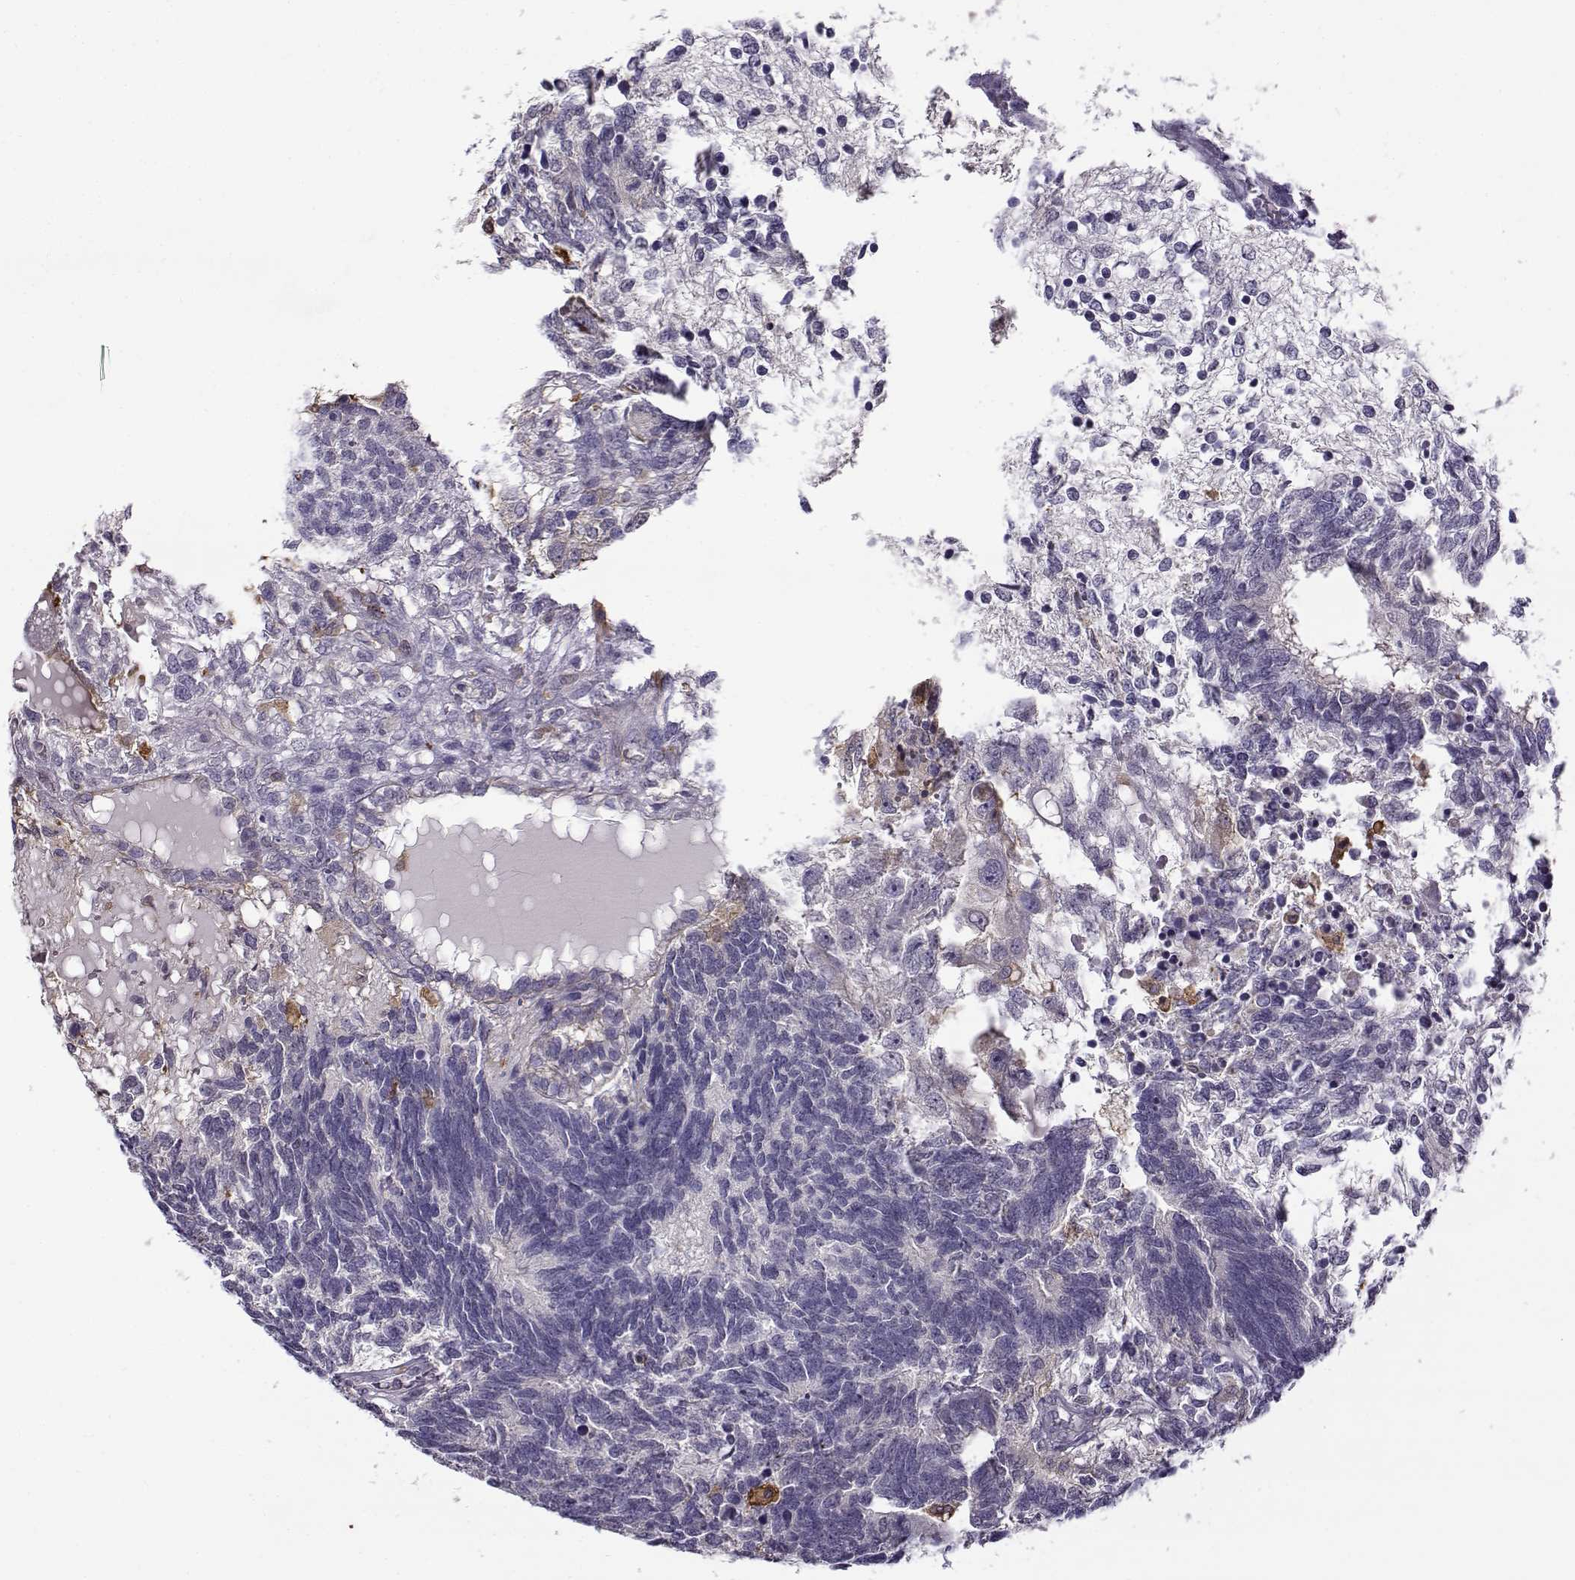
{"staining": {"intensity": "negative", "quantity": "none", "location": "none"}, "tissue": "testis cancer", "cell_type": "Tumor cells", "image_type": "cancer", "snomed": [{"axis": "morphology", "description": "Seminoma, NOS"}, {"axis": "morphology", "description": "Carcinoma, Embryonal, NOS"}, {"axis": "topography", "description": "Testis"}], "caption": "Micrograph shows no significant protein staining in tumor cells of testis cancer (seminoma).", "gene": "UCP3", "patient": {"sex": "male", "age": 41}}